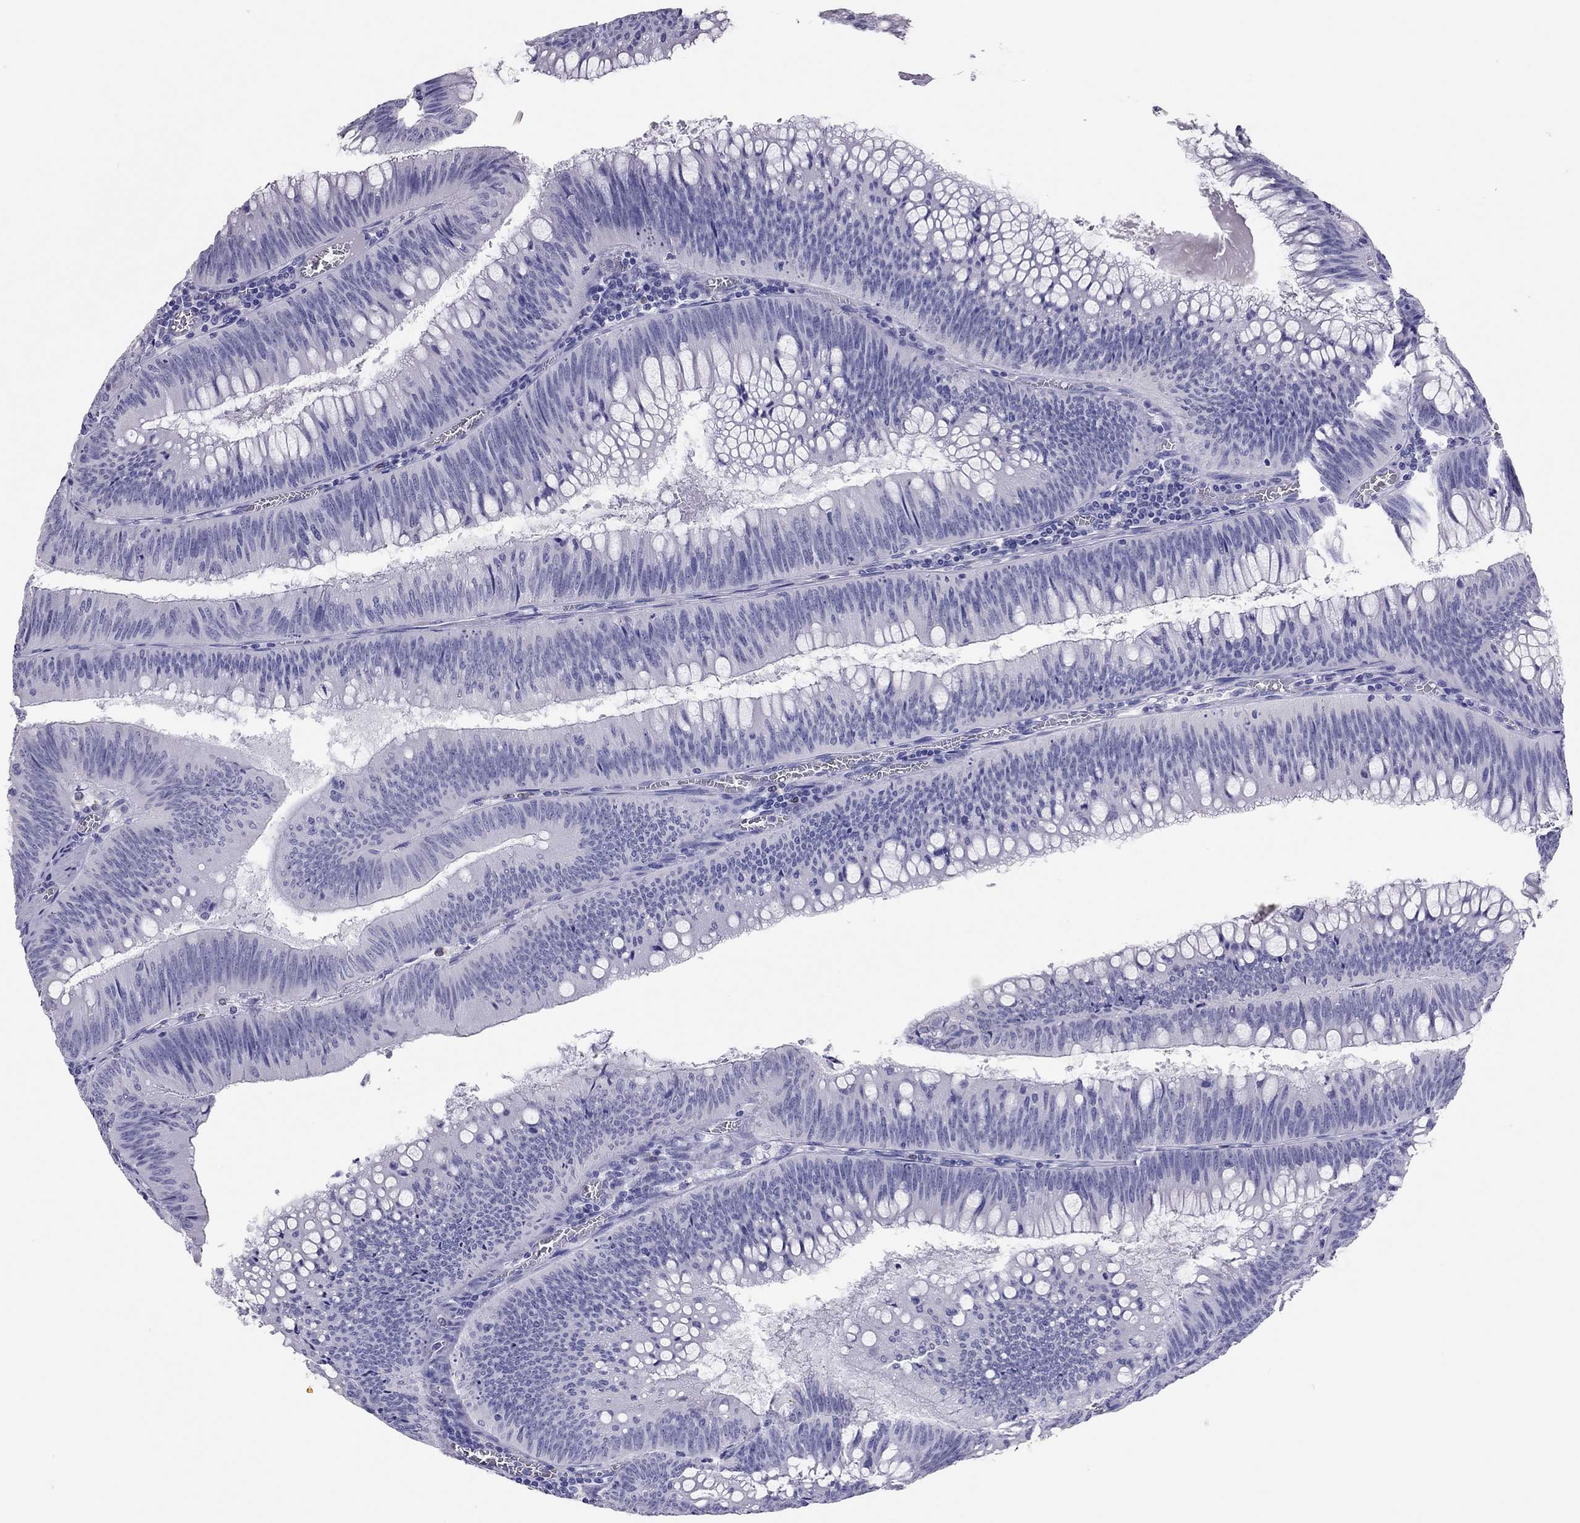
{"staining": {"intensity": "negative", "quantity": "none", "location": "none"}, "tissue": "colorectal cancer", "cell_type": "Tumor cells", "image_type": "cancer", "snomed": [{"axis": "morphology", "description": "Adenocarcinoma, NOS"}, {"axis": "topography", "description": "Rectum"}], "caption": "IHC micrograph of human adenocarcinoma (colorectal) stained for a protein (brown), which exhibits no positivity in tumor cells.", "gene": "TSHB", "patient": {"sex": "female", "age": 72}}